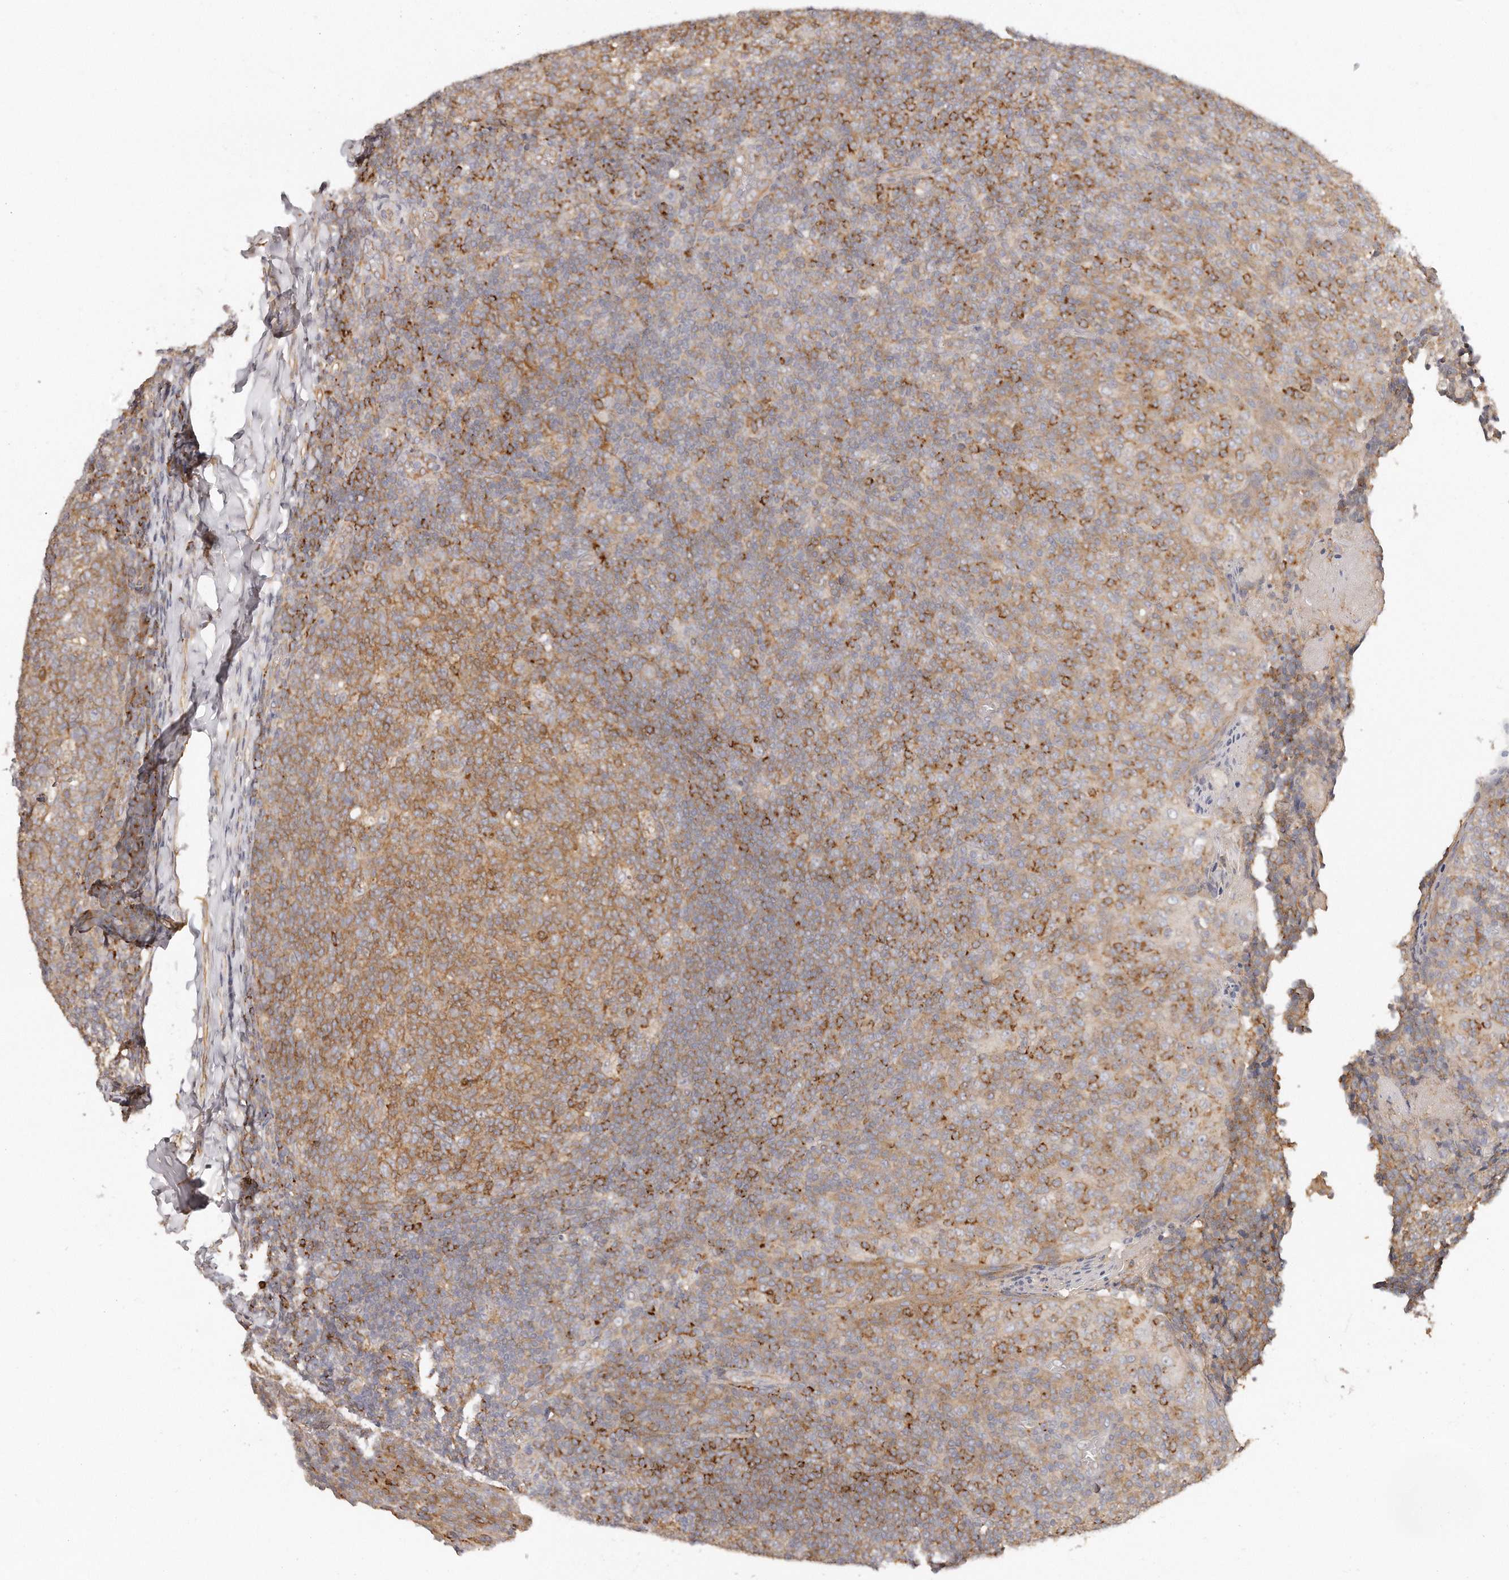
{"staining": {"intensity": "moderate", "quantity": ">75%", "location": "cytoplasmic/membranous"}, "tissue": "tonsil", "cell_type": "Germinal center cells", "image_type": "normal", "snomed": [{"axis": "morphology", "description": "Normal tissue, NOS"}, {"axis": "topography", "description": "Tonsil"}], "caption": "This image displays IHC staining of unremarkable human tonsil, with medium moderate cytoplasmic/membranous staining in about >75% of germinal center cells.", "gene": "TTLL4", "patient": {"sex": "female", "age": 19}}